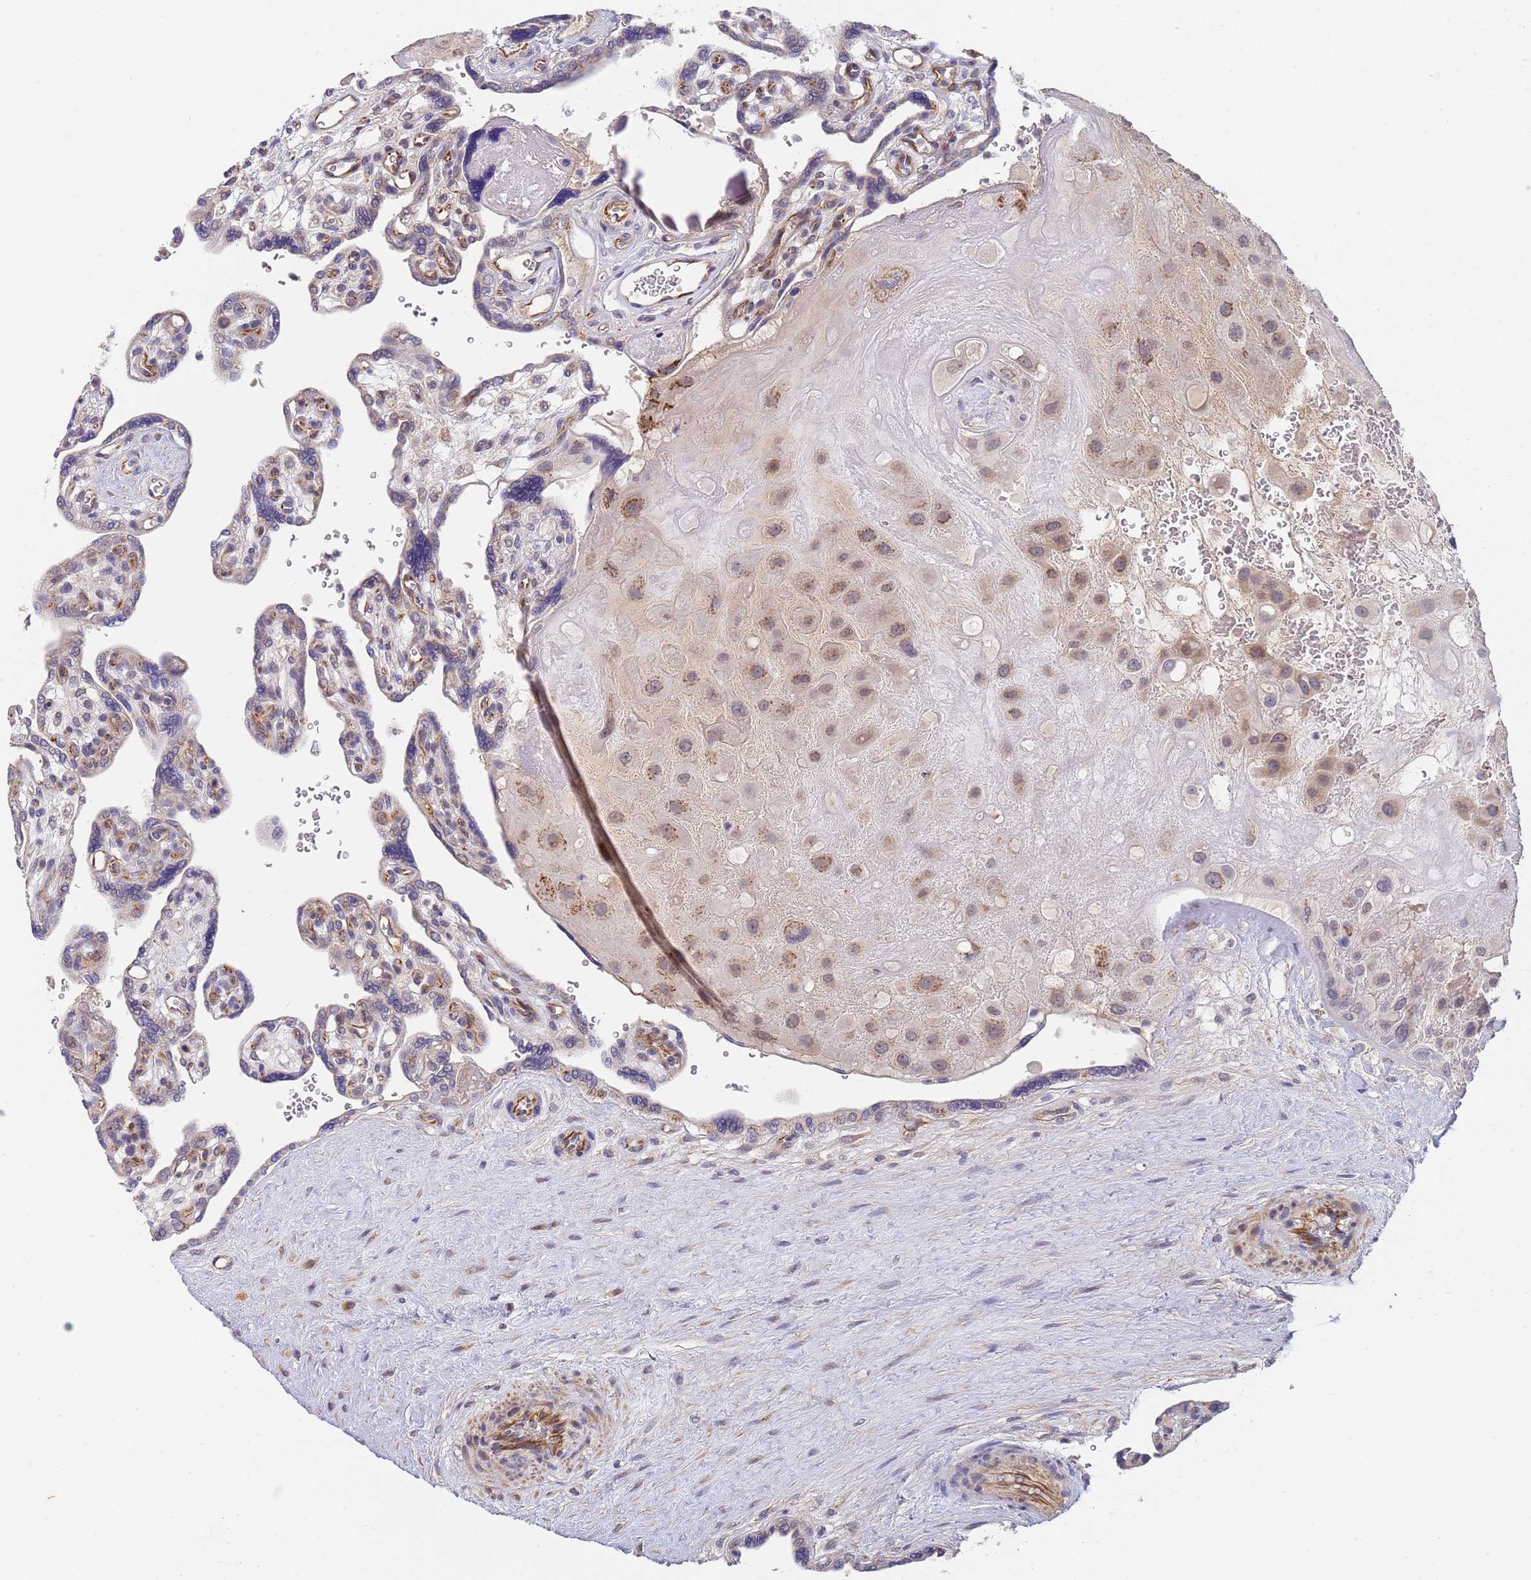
{"staining": {"intensity": "moderate", "quantity": "25%-75%", "location": "cytoplasmic/membranous"}, "tissue": "placenta", "cell_type": "Decidual cells", "image_type": "normal", "snomed": [{"axis": "morphology", "description": "Normal tissue, NOS"}, {"axis": "topography", "description": "Placenta"}], "caption": "A medium amount of moderate cytoplasmic/membranous positivity is appreciated in about 25%-75% of decidual cells in normal placenta.", "gene": "B4GALT4", "patient": {"sex": "female", "age": 39}}